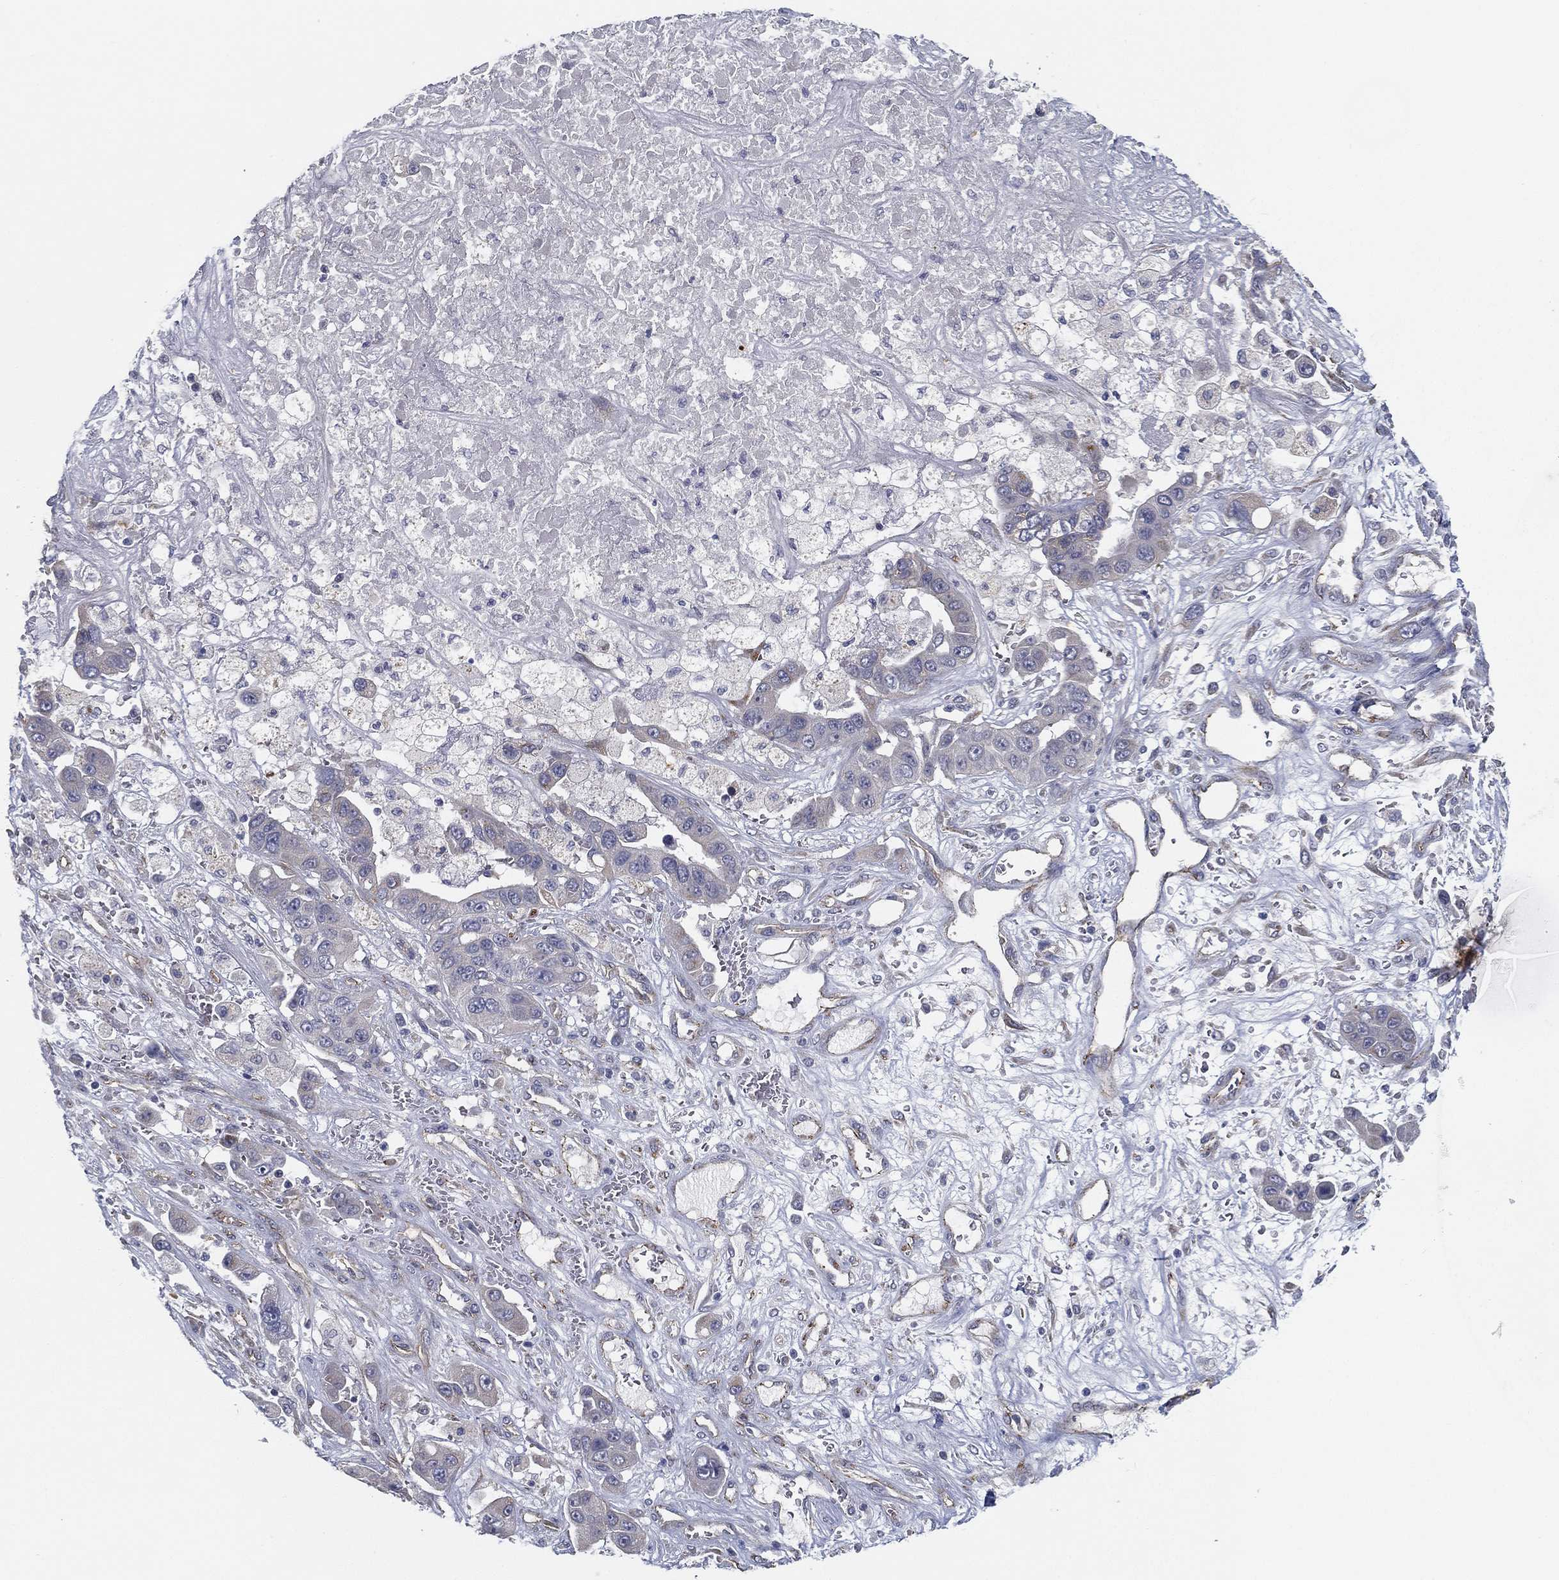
{"staining": {"intensity": "negative", "quantity": "none", "location": "none"}, "tissue": "liver cancer", "cell_type": "Tumor cells", "image_type": "cancer", "snomed": [{"axis": "morphology", "description": "Cholangiocarcinoma"}, {"axis": "topography", "description": "Liver"}], "caption": "IHC micrograph of human cholangiocarcinoma (liver) stained for a protein (brown), which demonstrates no expression in tumor cells.", "gene": "LRRC56", "patient": {"sex": "female", "age": 52}}